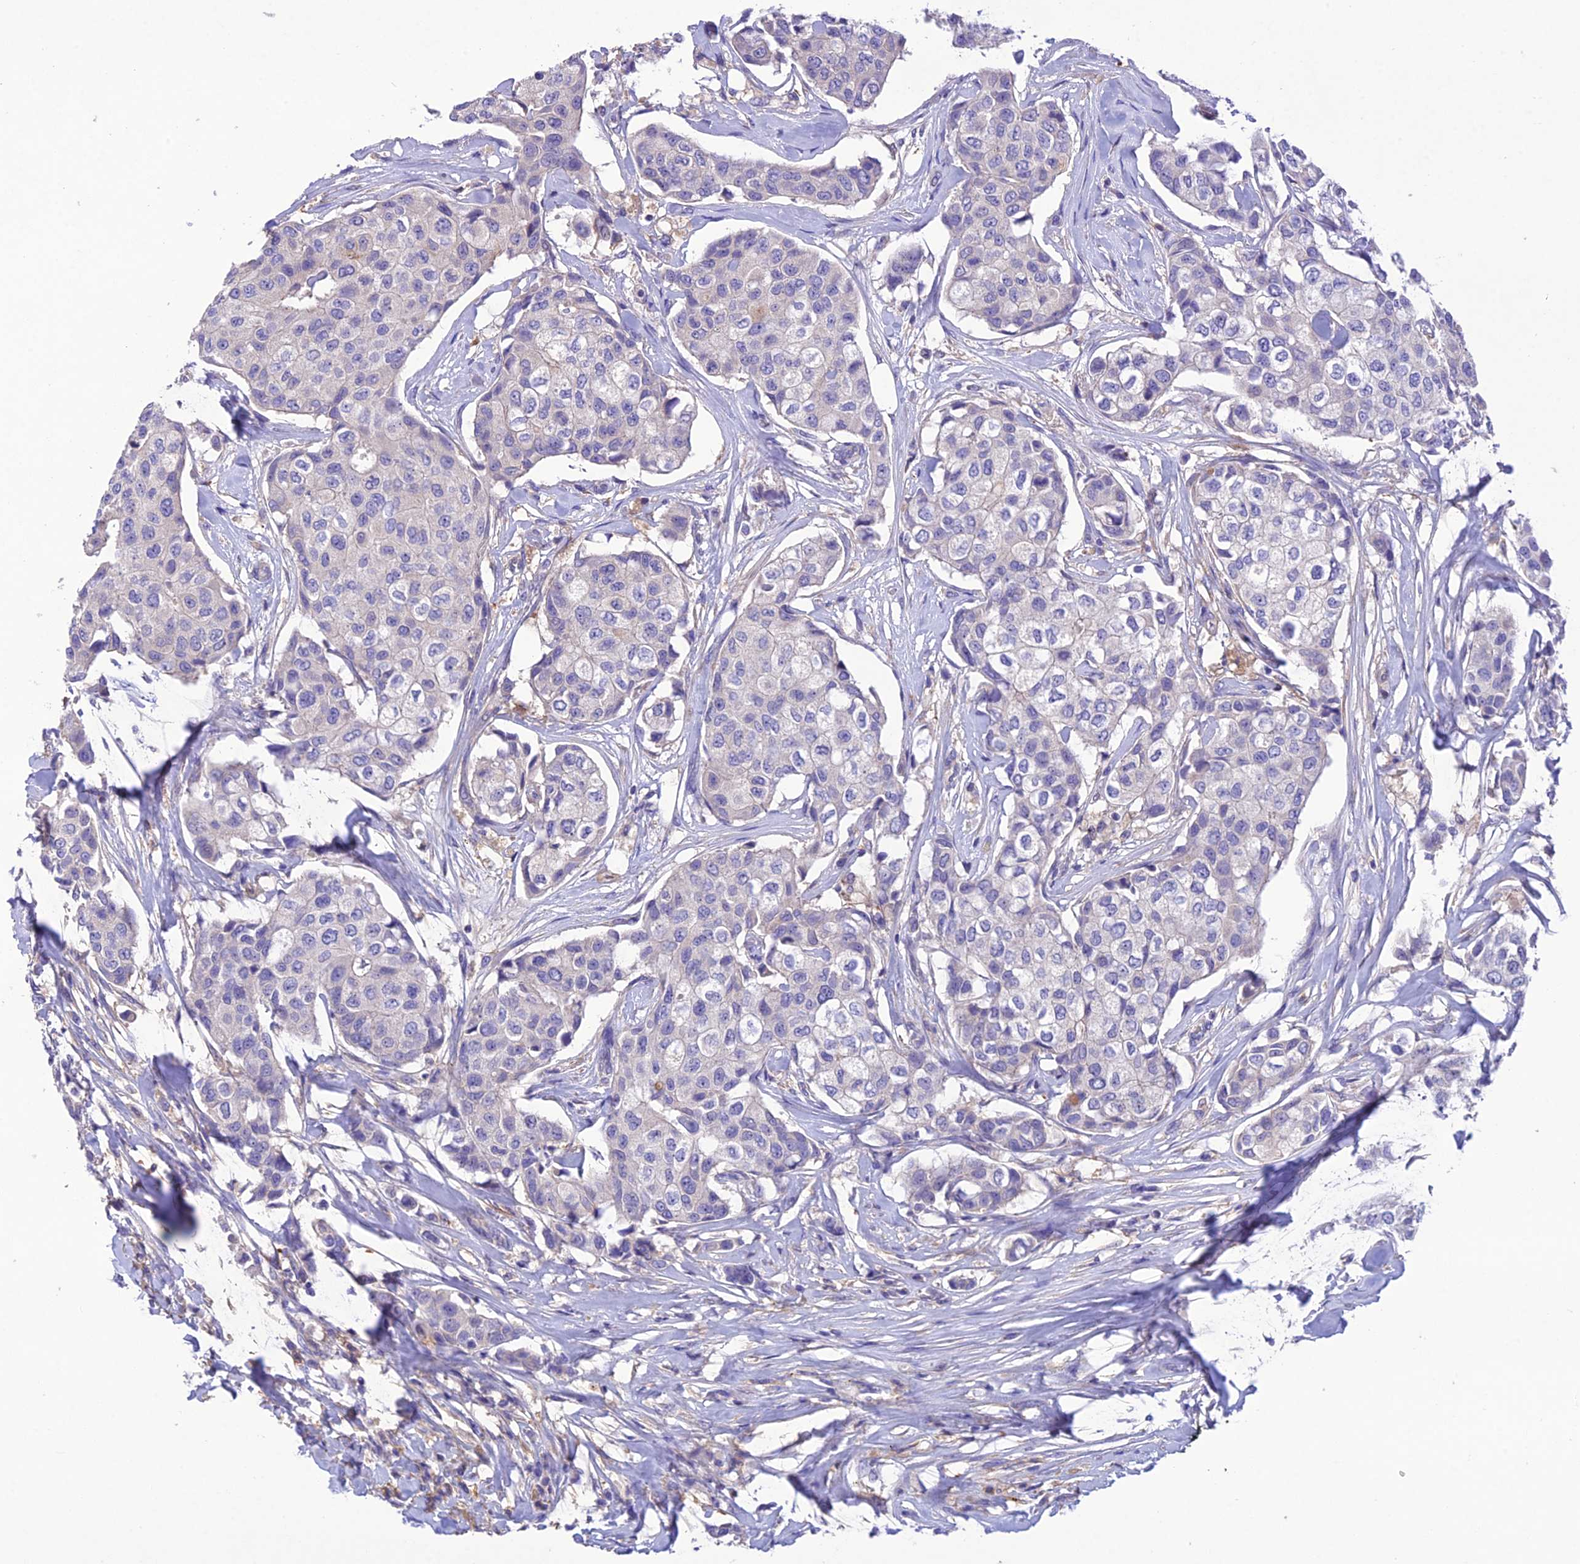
{"staining": {"intensity": "negative", "quantity": "none", "location": "none"}, "tissue": "breast cancer", "cell_type": "Tumor cells", "image_type": "cancer", "snomed": [{"axis": "morphology", "description": "Duct carcinoma"}, {"axis": "topography", "description": "Breast"}], "caption": "A micrograph of breast cancer (invasive ductal carcinoma) stained for a protein demonstrates no brown staining in tumor cells. (Brightfield microscopy of DAB immunohistochemistry (IHC) at high magnification).", "gene": "SNX24", "patient": {"sex": "female", "age": 80}}